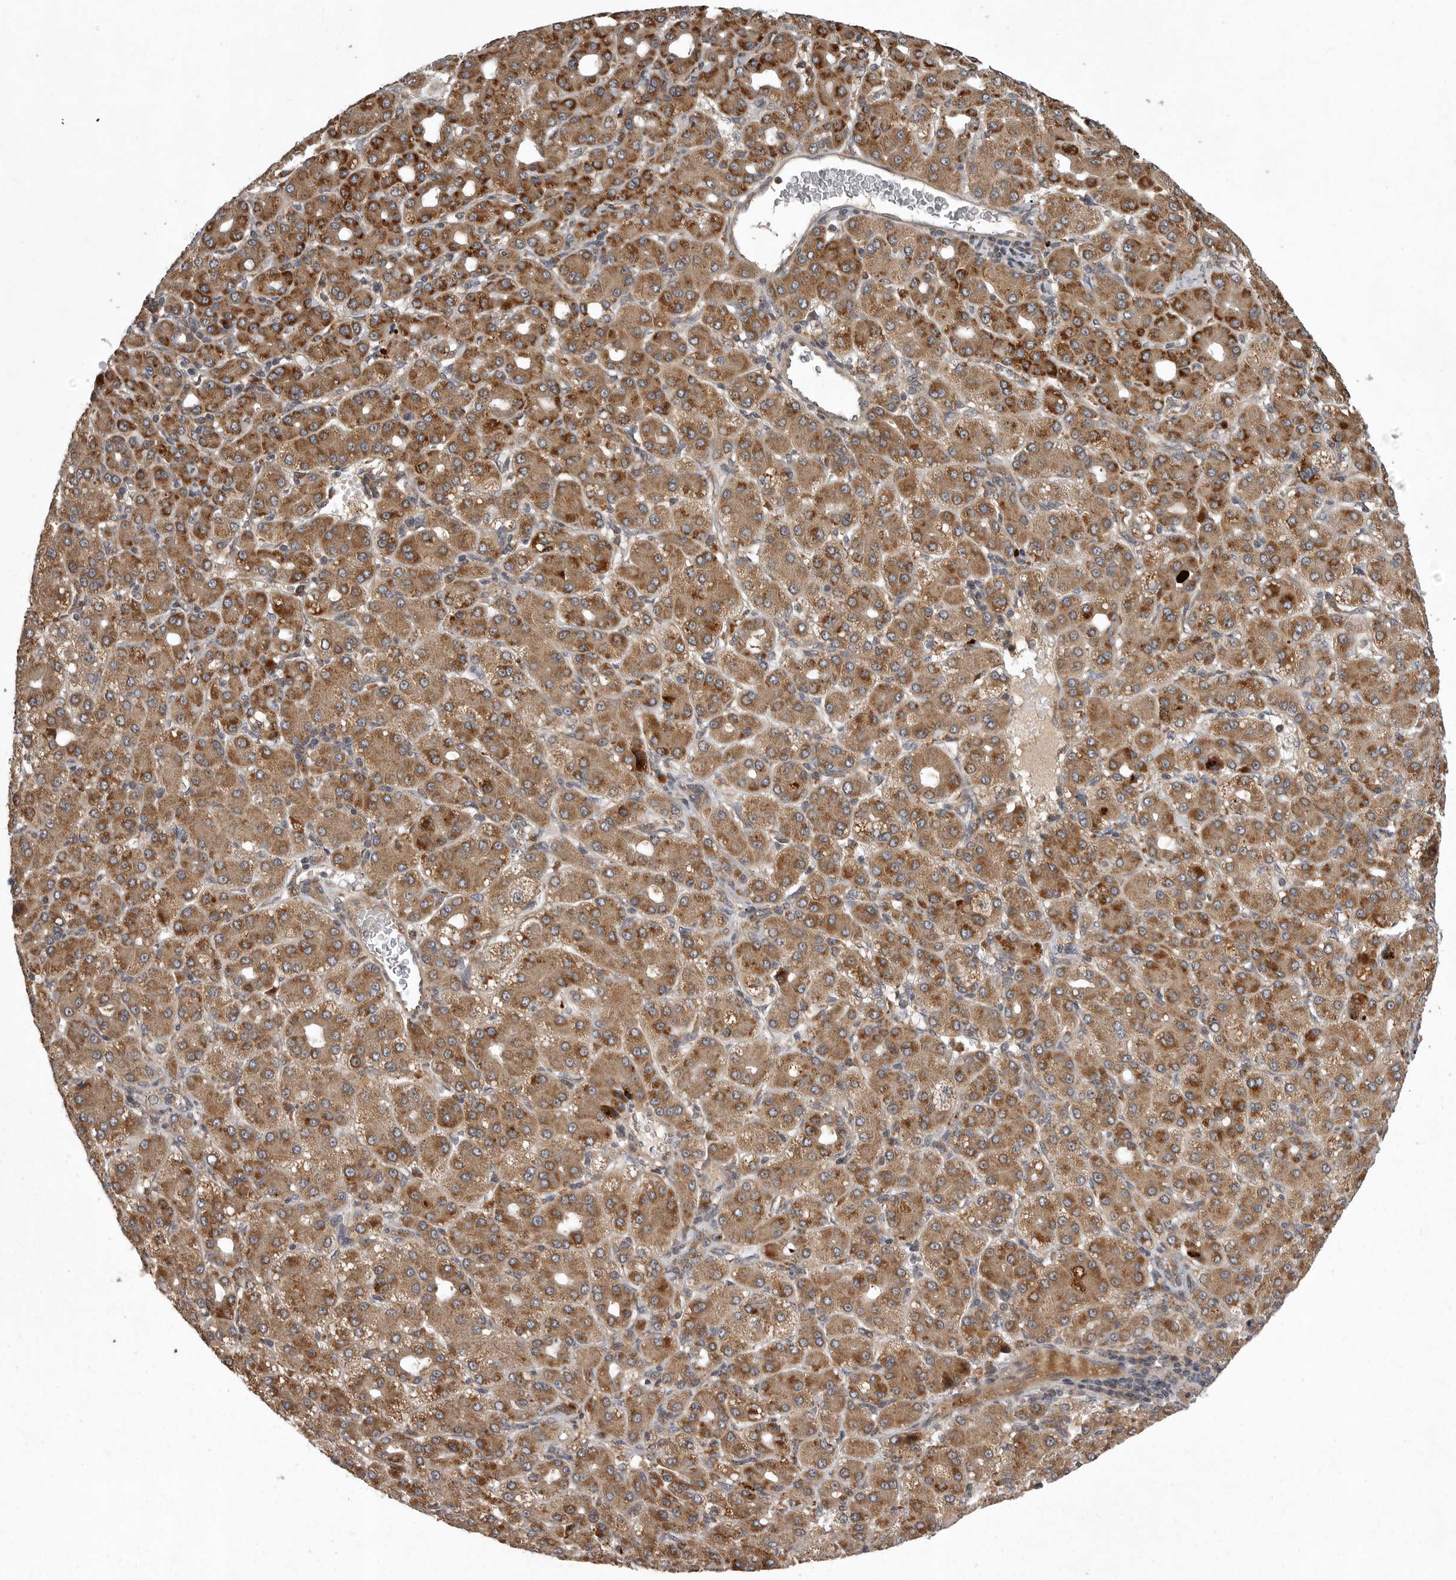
{"staining": {"intensity": "moderate", "quantity": "25%-75%", "location": "cytoplasmic/membranous"}, "tissue": "liver cancer", "cell_type": "Tumor cells", "image_type": "cancer", "snomed": [{"axis": "morphology", "description": "Carcinoma, Hepatocellular, NOS"}, {"axis": "topography", "description": "Liver"}], "caption": "Moderate cytoplasmic/membranous expression is appreciated in about 25%-75% of tumor cells in liver cancer.", "gene": "GPR31", "patient": {"sex": "male", "age": 65}}